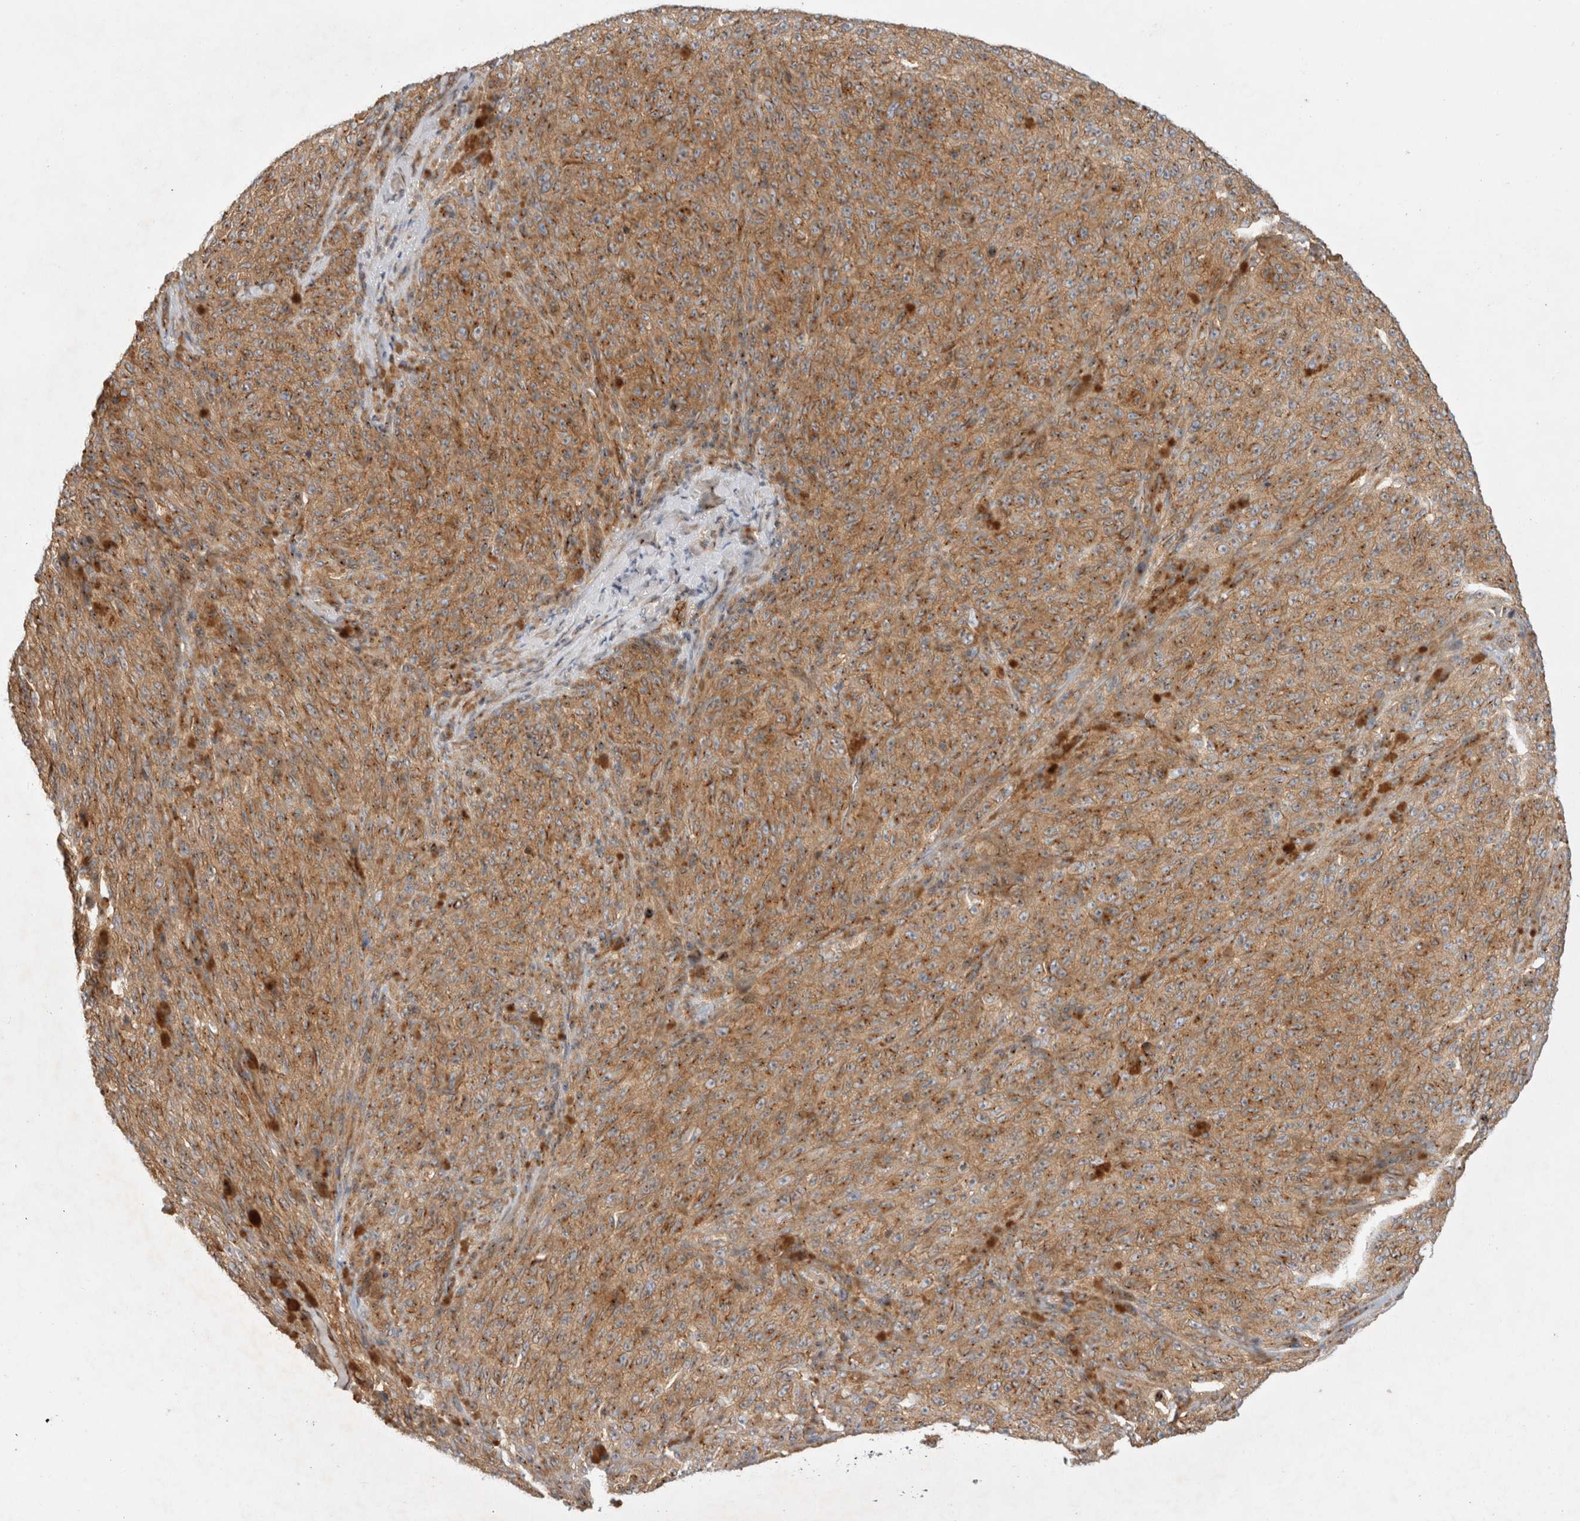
{"staining": {"intensity": "moderate", "quantity": ">75%", "location": "cytoplasmic/membranous"}, "tissue": "melanoma", "cell_type": "Tumor cells", "image_type": "cancer", "snomed": [{"axis": "morphology", "description": "Malignant melanoma, NOS"}, {"axis": "topography", "description": "Skin"}], "caption": "High-power microscopy captured an immunohistochemistry (IHC) histopathology image of malignant melanoma, revealing moderate cytoplasmic/membranous staining in approximately >75% of tumor cells.", "gene": "GPR150", "patient": {"sex": "female", "age": 82}}